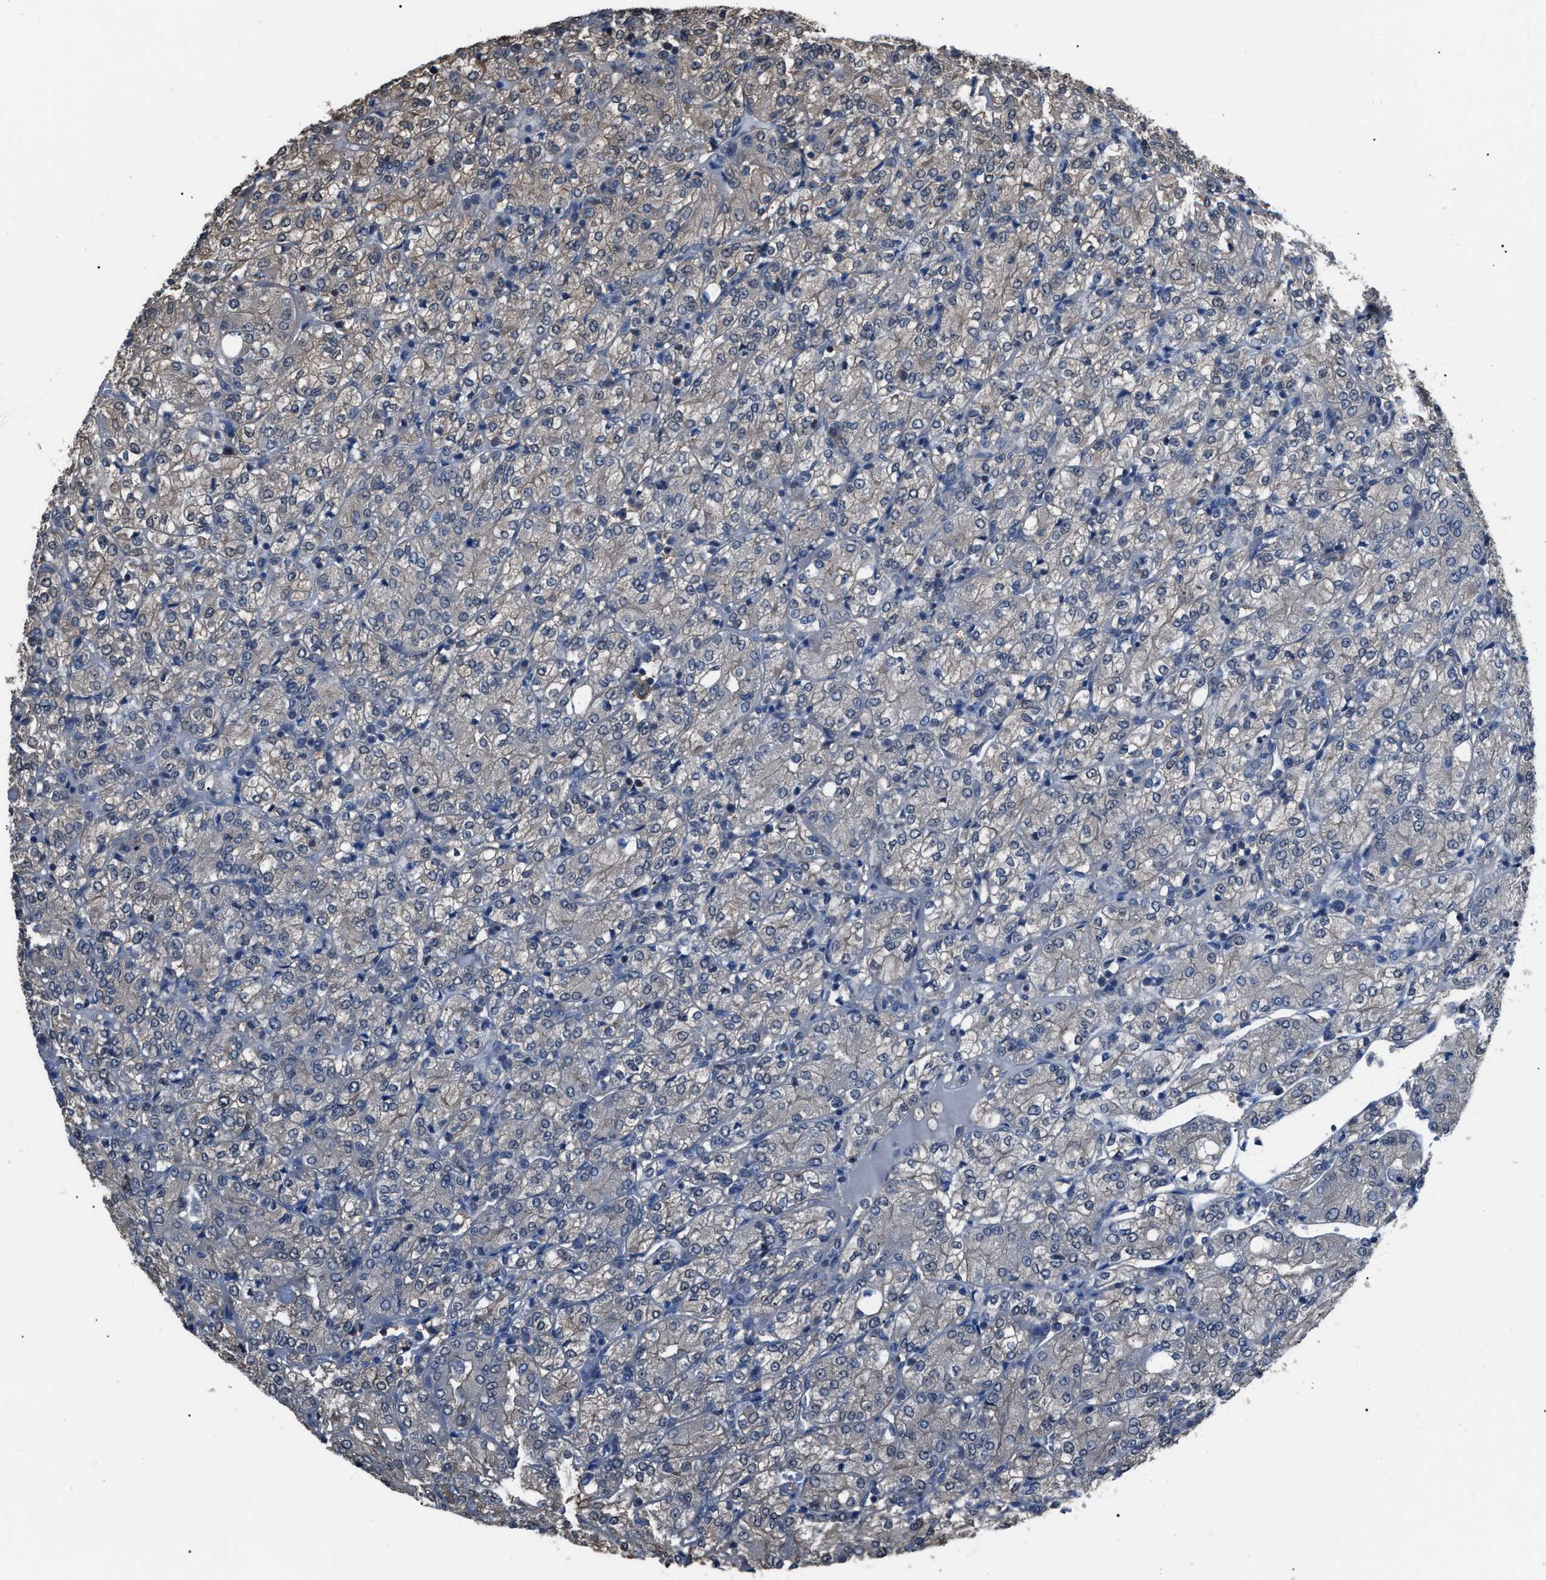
{"staining": {"intensity": "weak", "quantity": "<25%", "location": "cytoplasmic/membranous"}, "tissue": "renal cancer", "cell_type": "Tumor cells", "image_type": "cancer", "snomed": [{"axis": "morphology", "description": "Adenocarcinoma, NOS"}, {"axis": "topography", "description": "Kidney"}], "caption": "Adenocarcinoma (renal) was stained to show a protein in brown. There is no significant positivity in tumor cells. (DAB (3,3'-diaminobenzidine) IHC, high magnification).", "gene": "PDCD5", "patient": {"sex": "male", "age": 77}}